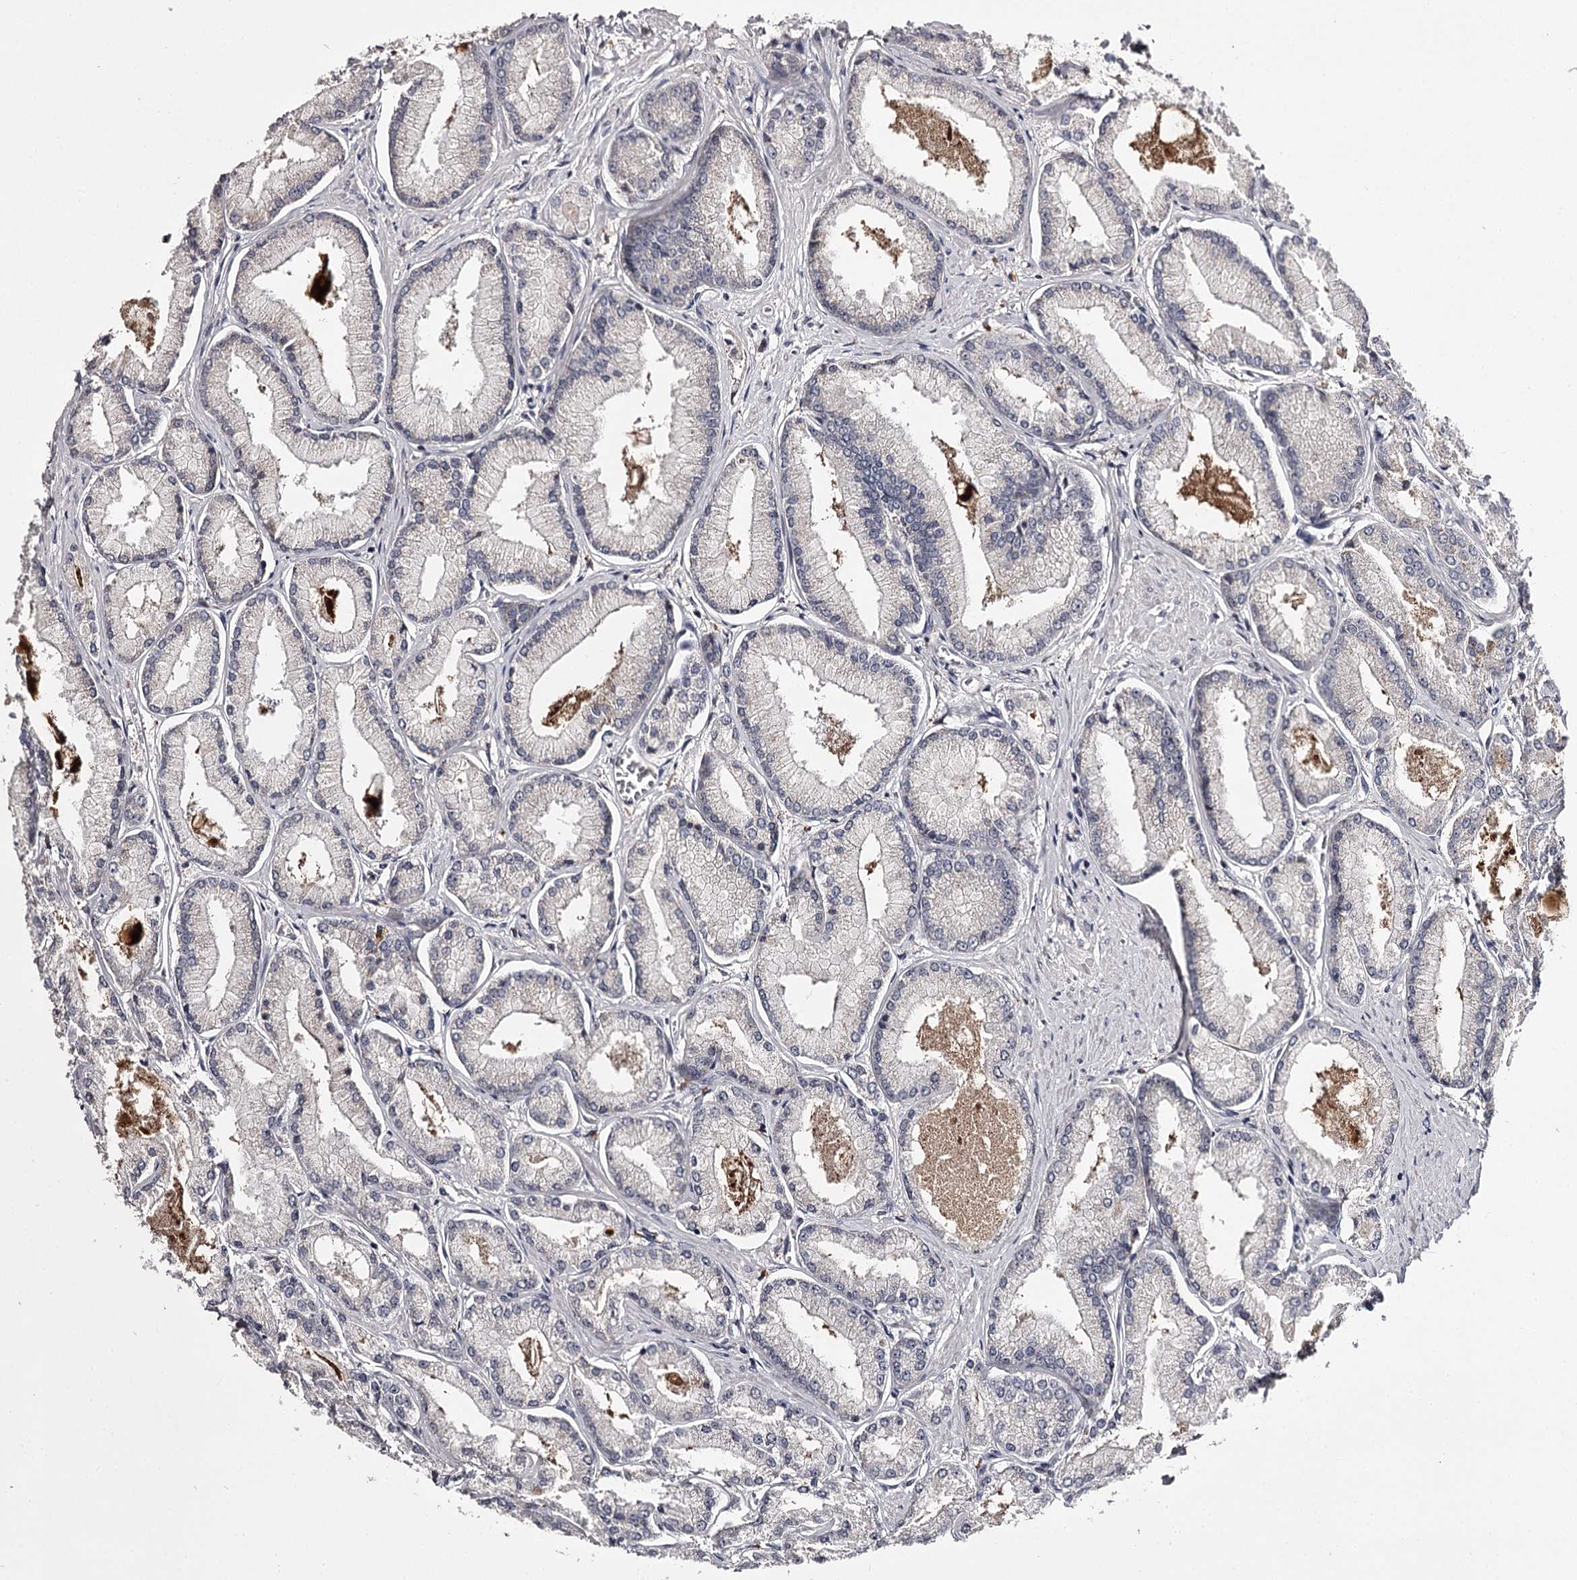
{"staining": {"intensity": "negative", "quantity": "none", "location": "none"}, "tissue": "prostate cancer", "cell_type": "Tumor cells", "image_type": "cancer", "snomed": [{"axis": "morphology", "description": "Adenocarcinoma, Low grade"}, {"axis": "topography", "description": "Prostate"}], "caption": "There is no significant expression in tumor cells of prostate low-grade adenocarcinoma.", "gene": "SLC32A1", "patient": {"sex": "male", "age": 74}}